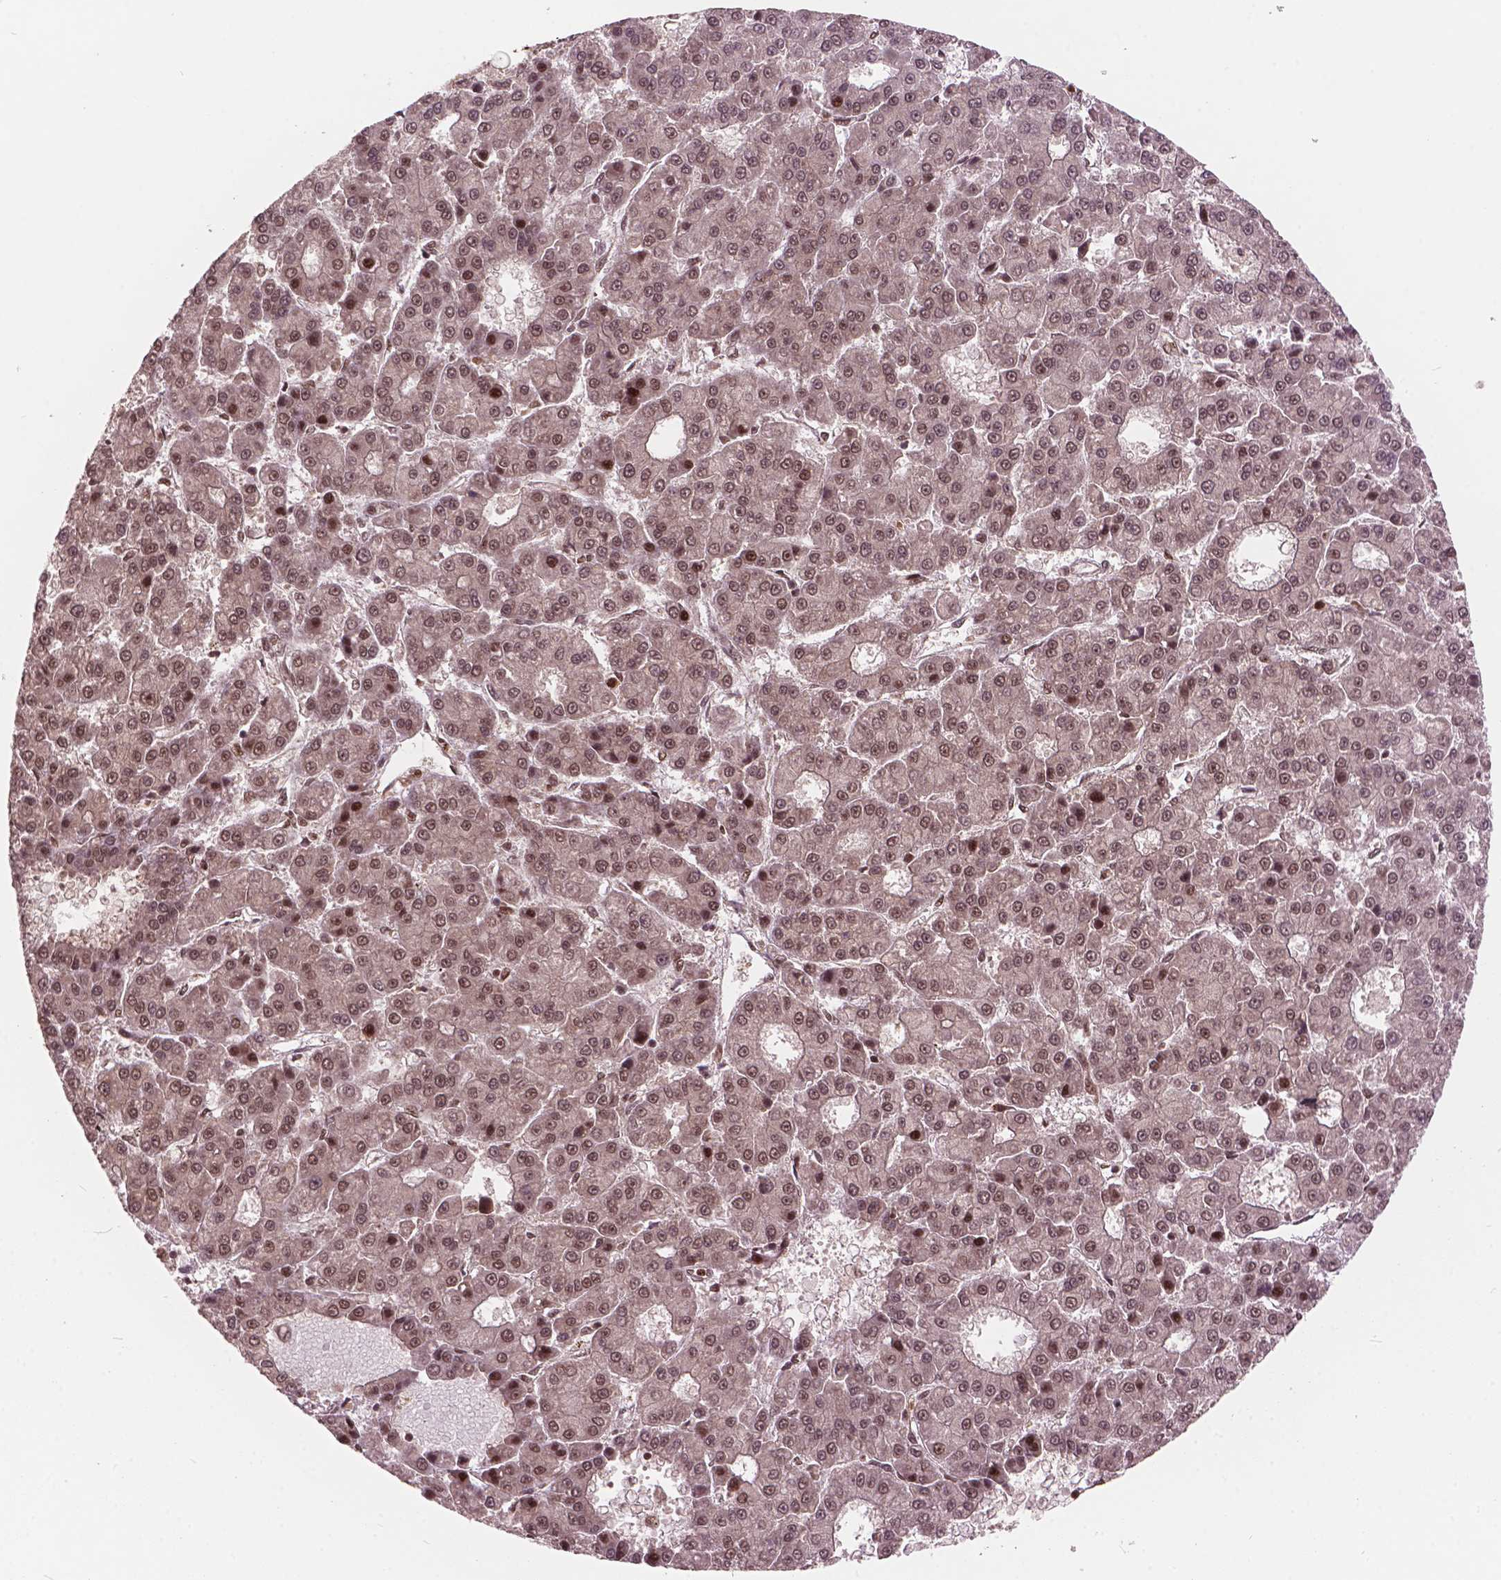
{"staining": {"intensity": "moderate", "quantity": "<25%", "location": "nuclear"}, "tissue": "liver cancer", "cell_type": "Tumor cells", "image_type": "cancer", "snomed": [{"axis": "morphology", "description": "Carcinoma, Hepatocellular, NOS"}, {"axis": "topography", "description": "Liver"}], "caption": "Moderate nuclear positivity for a protein is seen in about <25% of tumor cells of liver hepatocellular carcinoma using immunohistochemistry.", "gene": "ANP32B", "patient": {"sex": "male", "age": 70}}